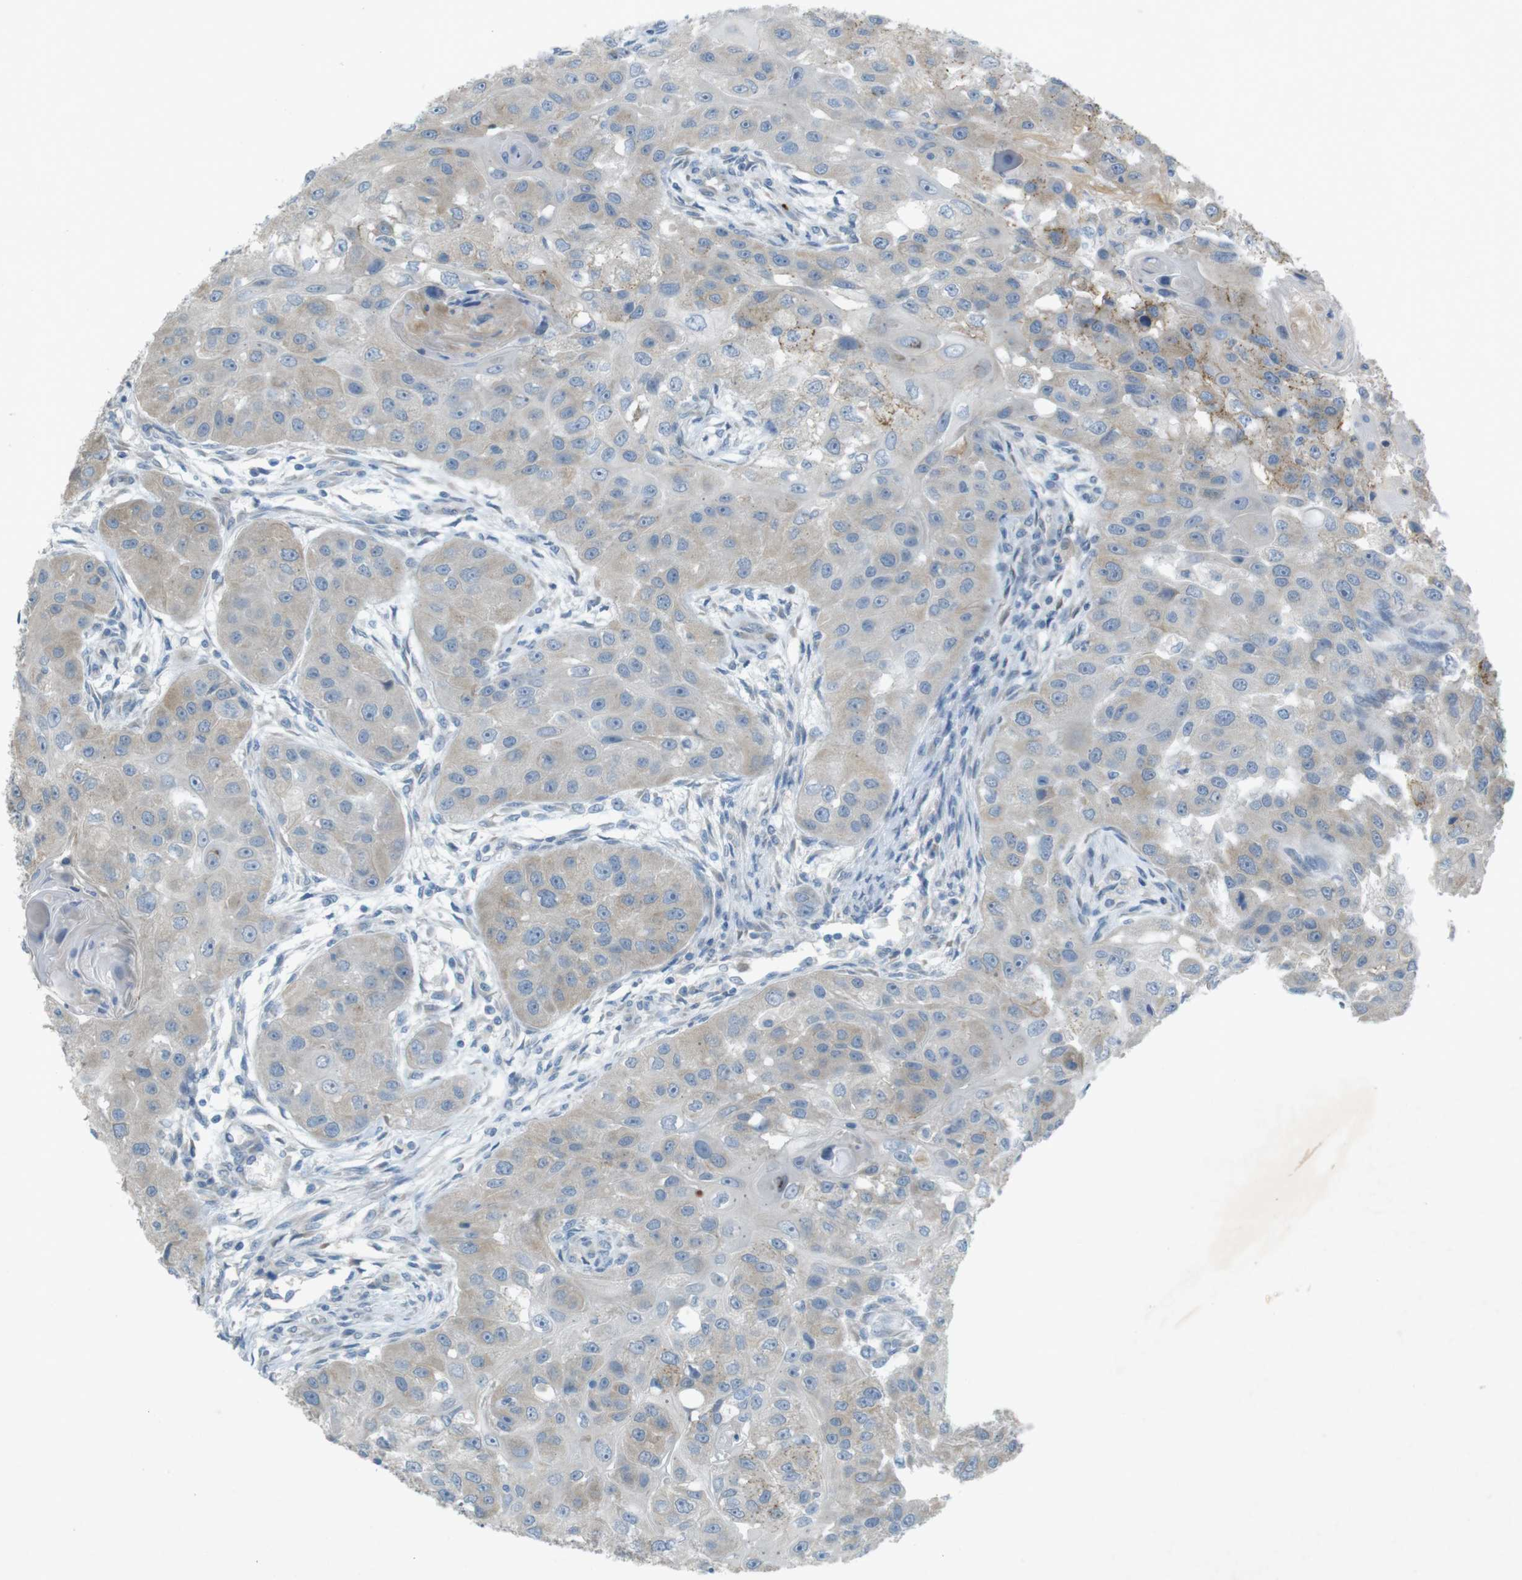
{"staining": {"intensity": "moderate", "quantity": "<25%", "location": "cytoplasmic/membranous"}, "tissue": "head and neck cancer", "cell_type": "Tumor cells", "image_type": "cancer", "snomed": [{"axis": "morphology", "description": "Normal tissue, NOS"}, {"axis": "morphology", "description": "Squamous cell carcinoma, NOS"}, {"axis": "topography", "description": "Skeletal muscle"}, {"axis": "topography", "description": "Head-Neck"}], "caption": "Protein staining shows moderate cytoplasmic/membranous staining in about <25% of tumor cells in head and neck squamous cell carcinoma.", "gene": "TMEM41B", "patient": {"sex": "male", "age": 51}}